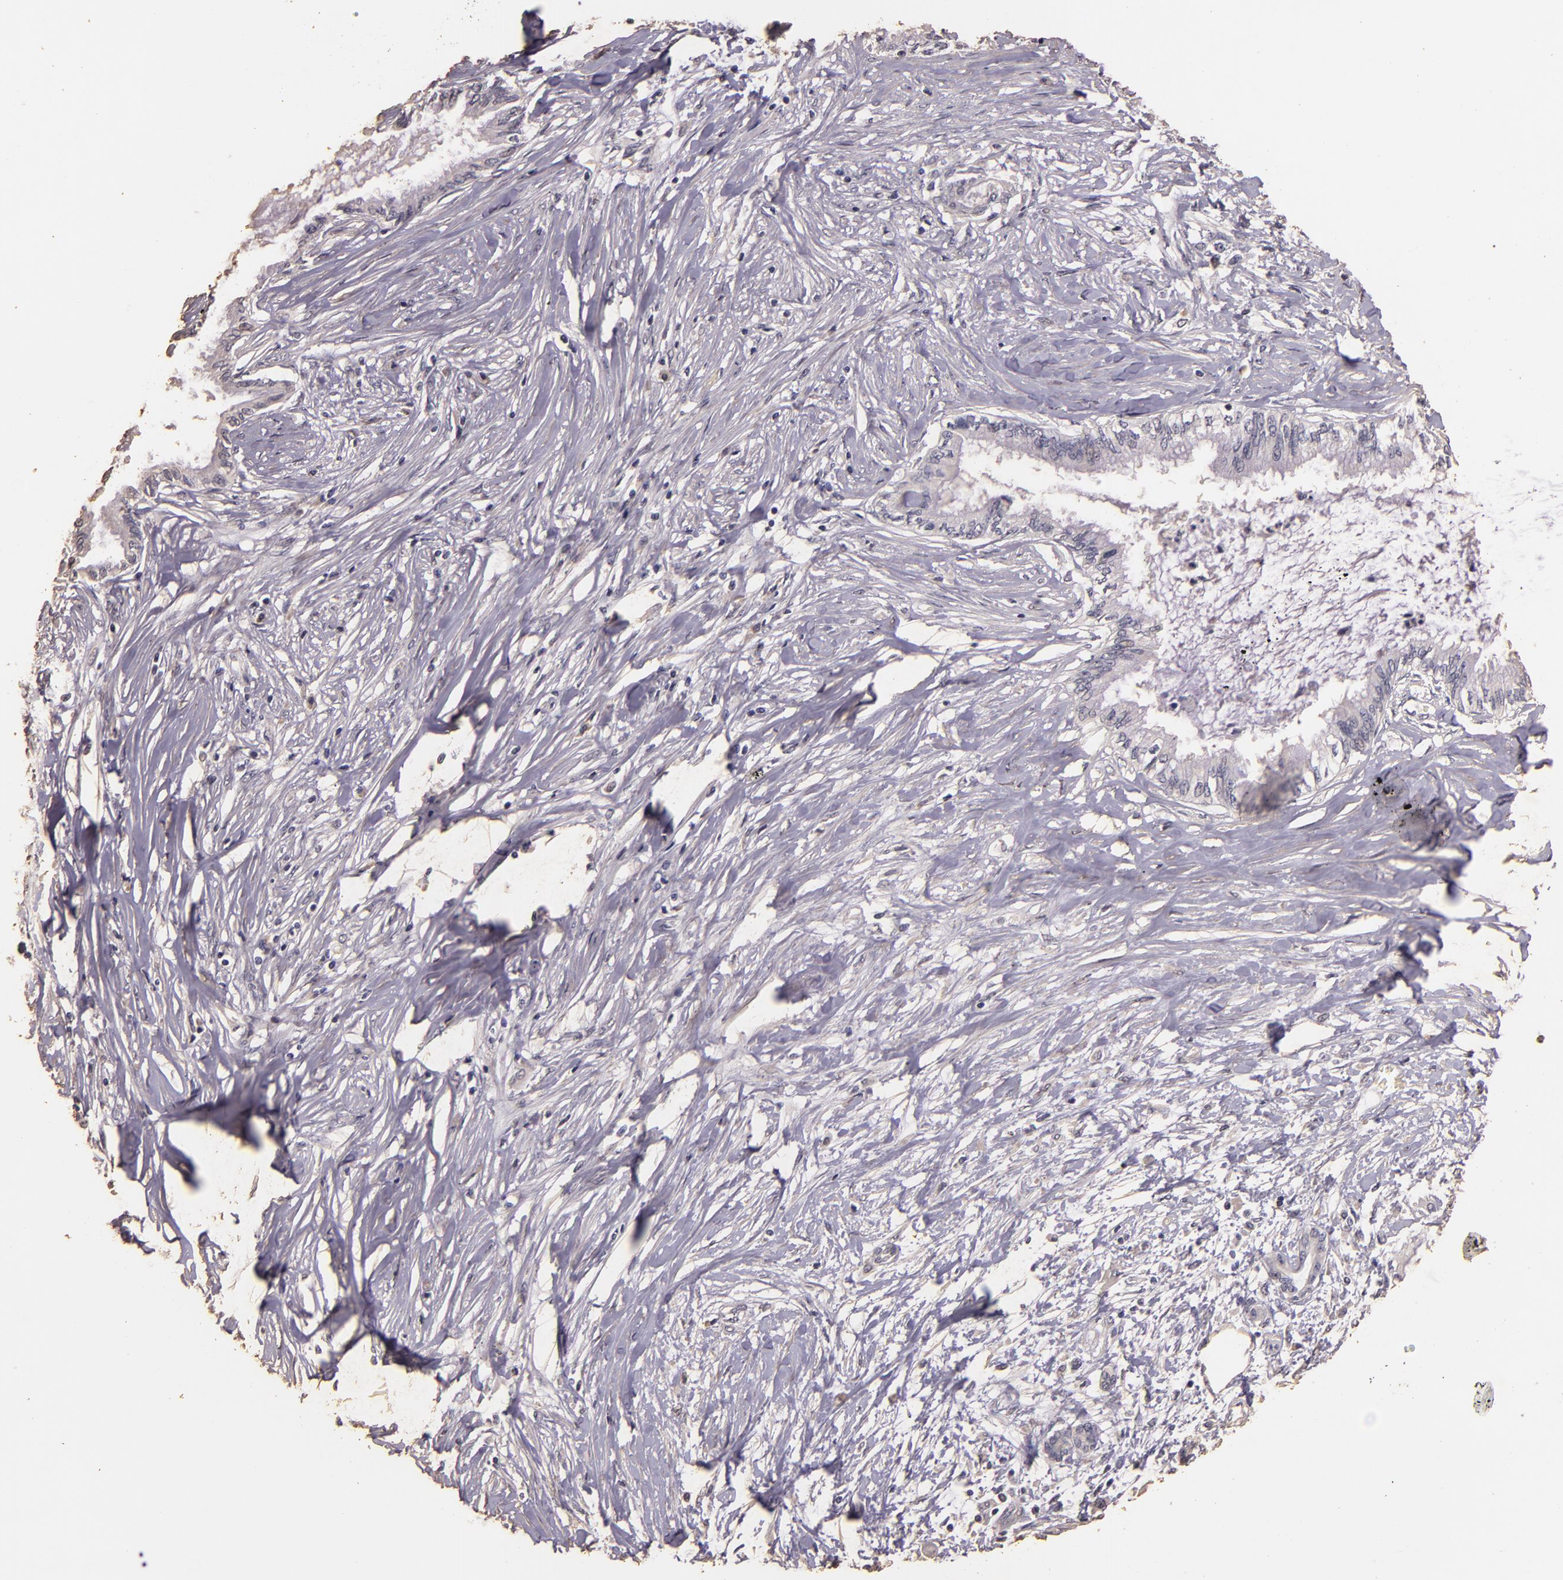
{"staining": {"intensity": "negative", "quantity": "none", "location": "none"}, "tissue": "pancreatic cancer", "cell_type": "Tumor cells", "image_type": "cancer", "snomed": [{"axis": "morphology", "description": "Adenocarcinoma, NOS"}, {"axis": "topography", "description": "Pancreas"}], "caption": "A photomicrograph of human adenocarcinoma (pancreatic) is negative for staining in tumor cells.", "gene": "BCL2L13", "patient": {"sex": "female", "age": 64}}